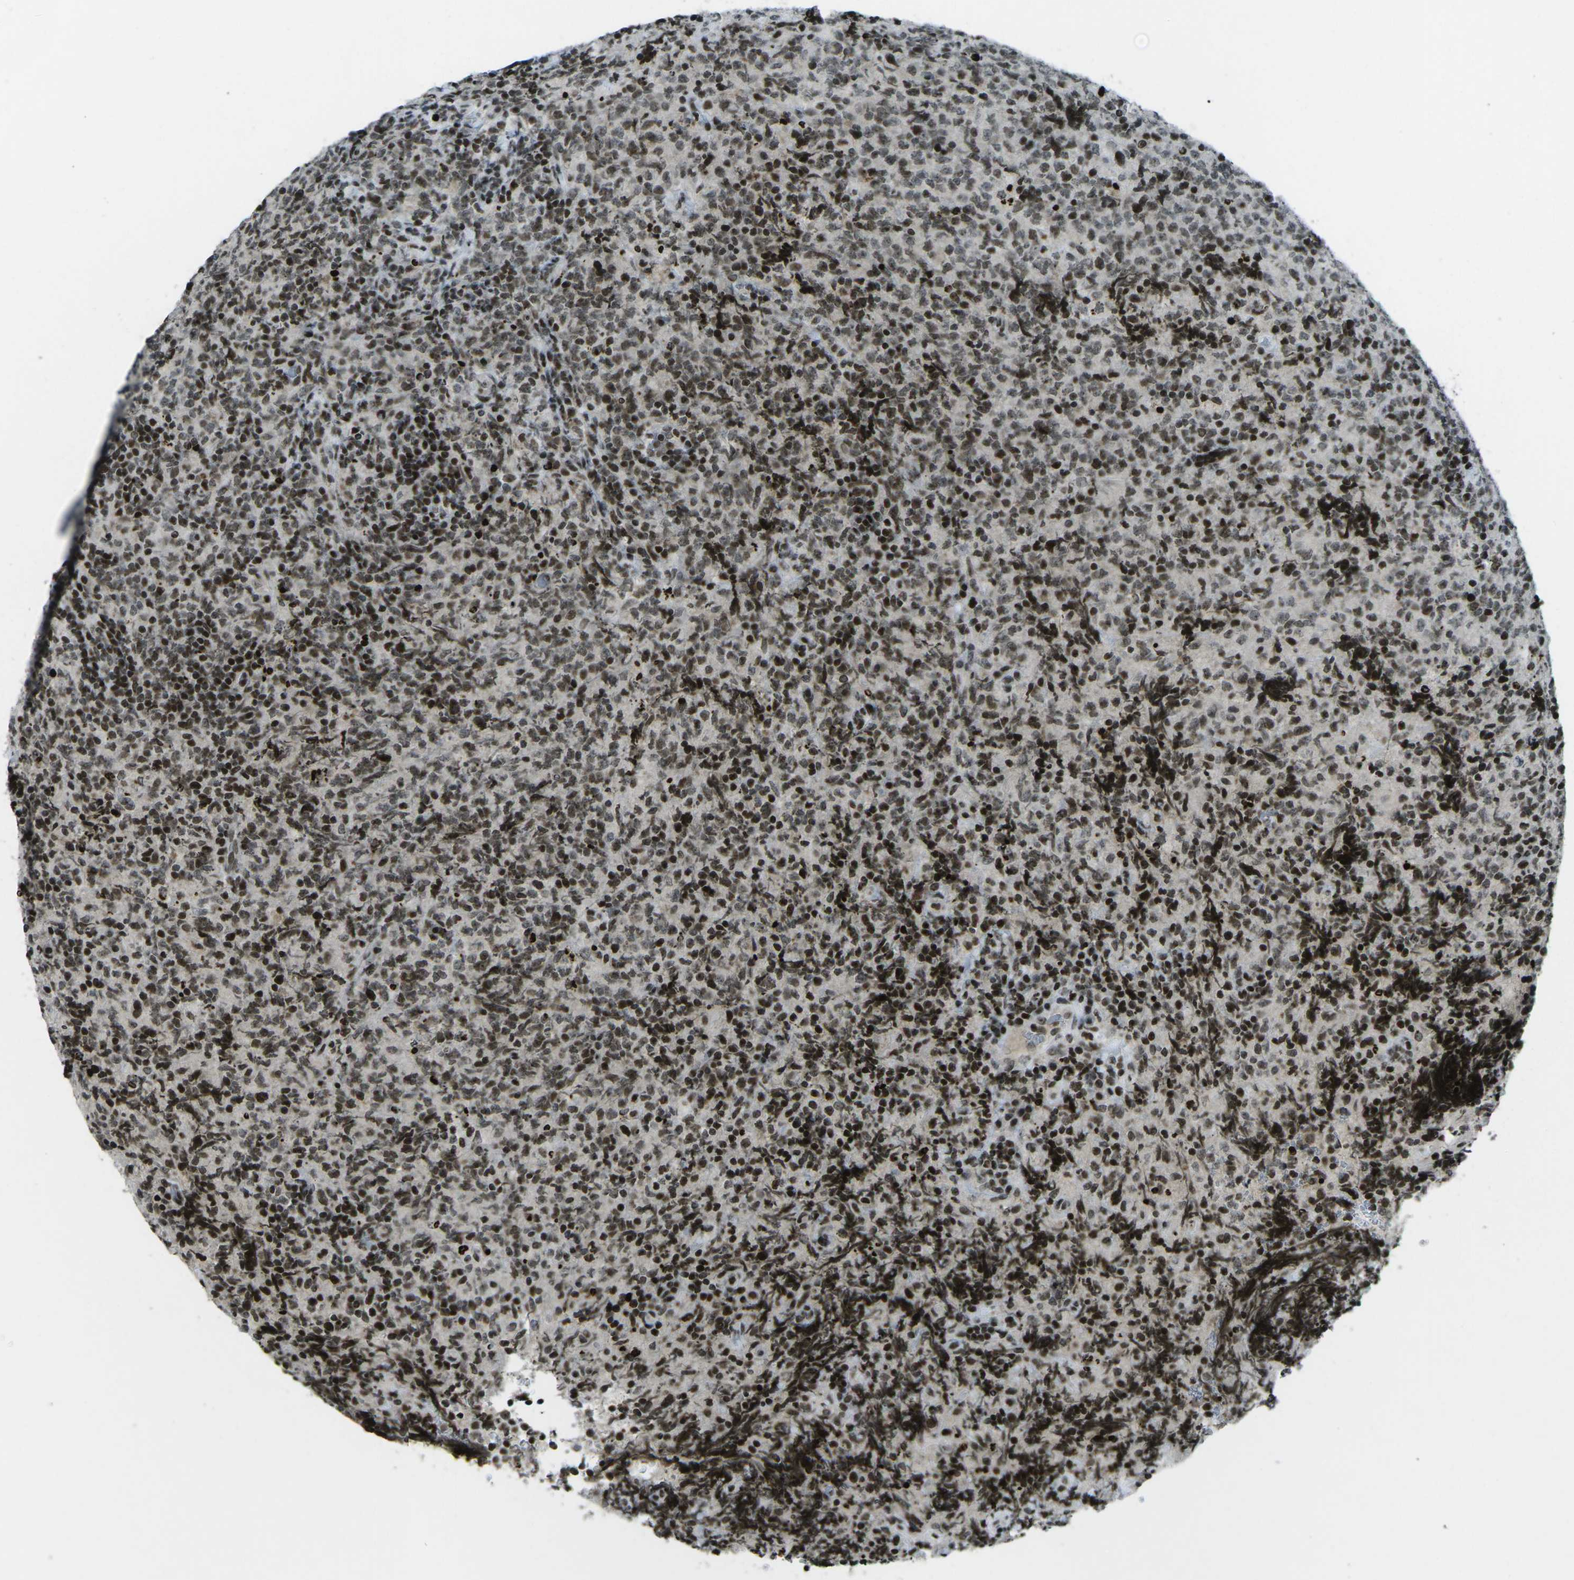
{"staining": {"intensity": "moderate", "quantity": ">75%", "location": "nuclear"}, "tissue": "lymphoma", "cell_type": "Tumor cells", "image_type": "cancer", "snomed": [{"axis": "morphology", "description": "Malignant lymphoma, non-Hodgkin's type, High grade"}, {"axis": "topography", "description": "Tonsil"}], "caption": "Immunohistochemical staining of malignant lymphoma, non-Hodgkin's type (high-grade) demonstrates medium levels of moderate nuclear staining in approximately >75% of tumor cells.", "gene": "EME1", "patient": {"sex": "female", "age": 36}}